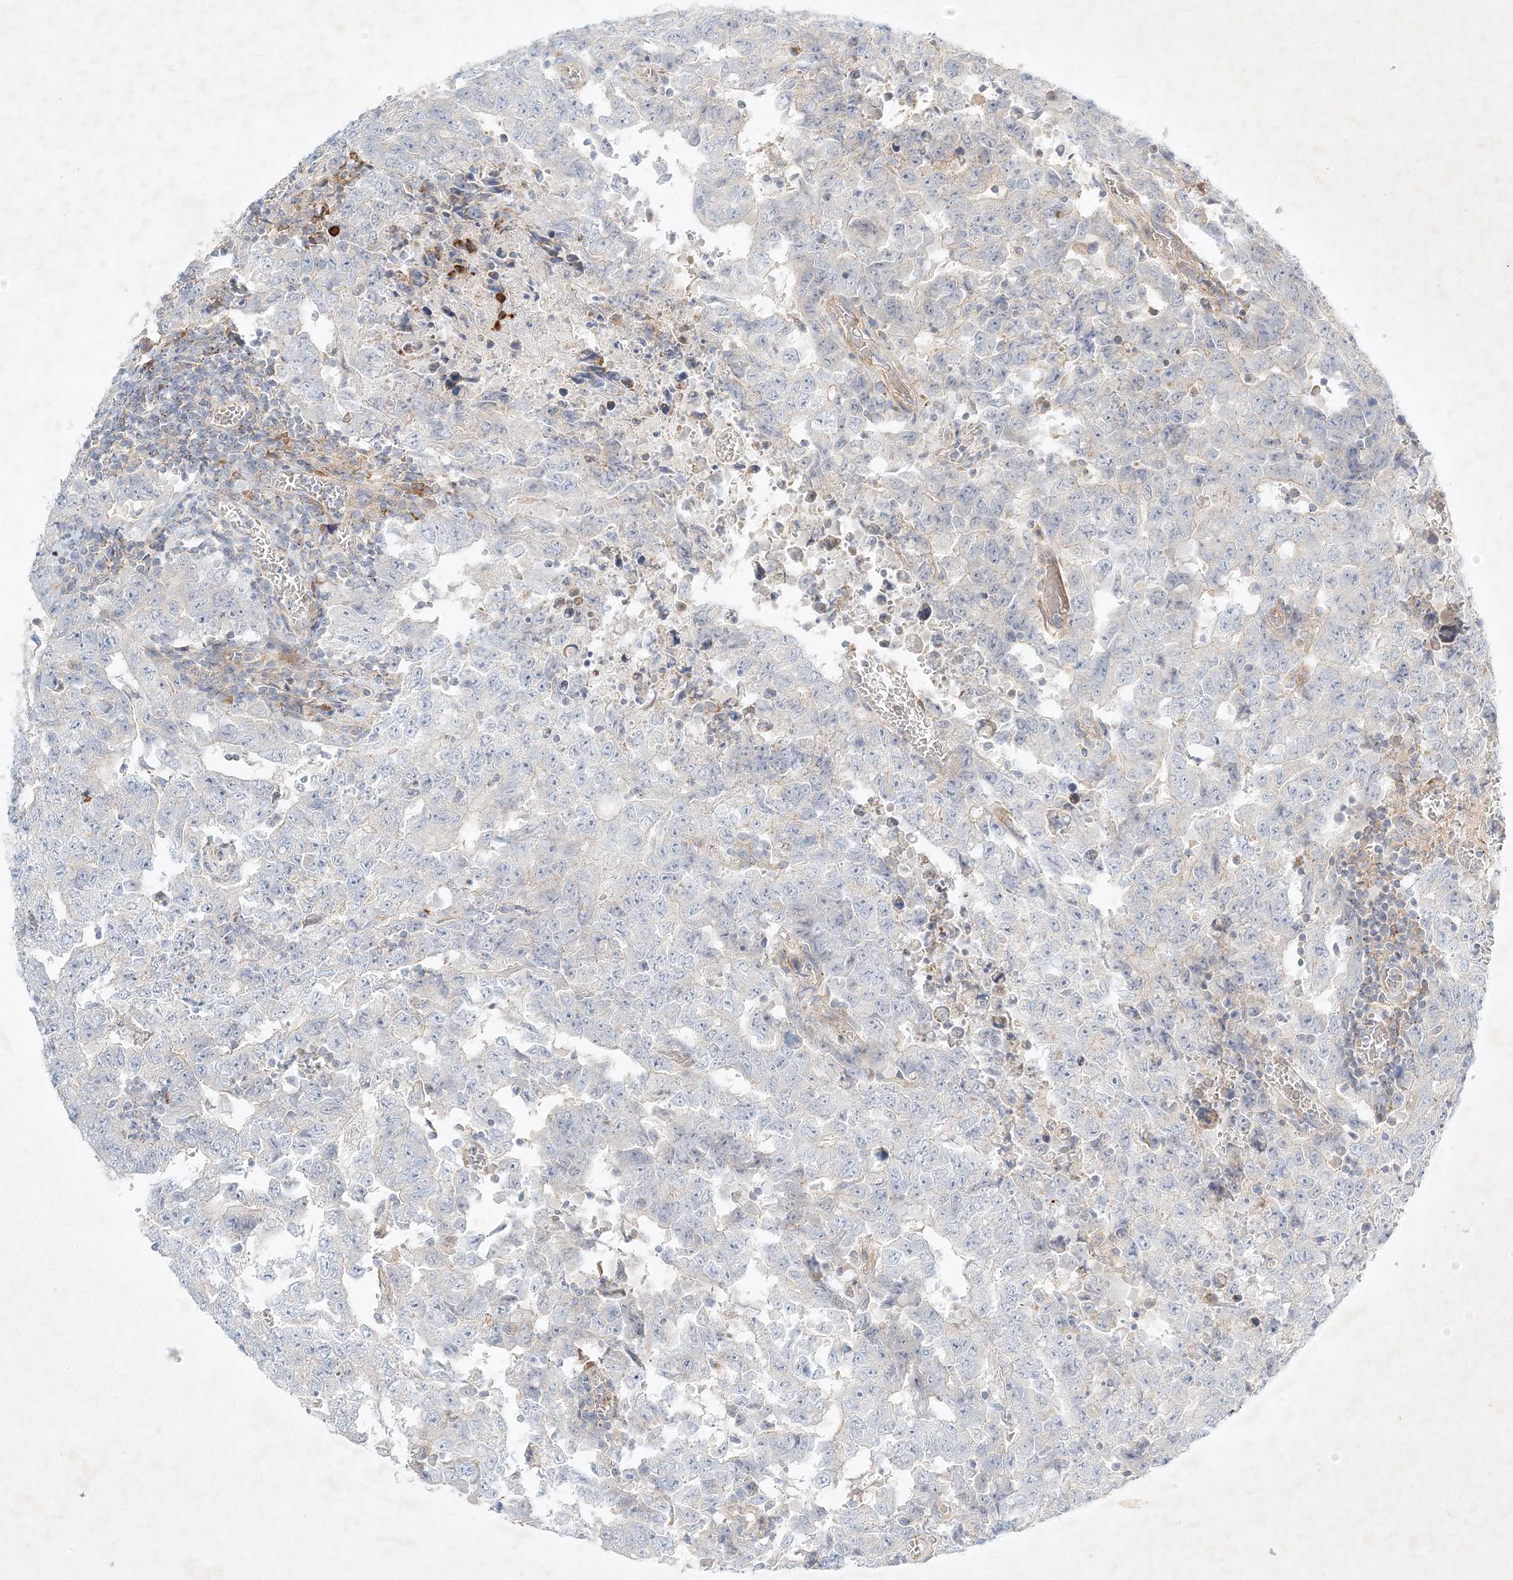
{"staining": {"intensity": "negative", "quantity": "none", "location": "none"}, "tissue": "testis cancer", "cell_type": "Tumor cells", "image_type": "cancer", "snomed": [{"axis": "morphology", "description": "Carcinoma, Embryonal, NOS"}, {"axis": "topography", "description": "Testis"}], "caption": "Embryonal carcinoma (testis) stained for a protein using IHC displays no expression tumor cells.", "gene": "STK11IP", "patient": {"sex": "male", "age": 26}}